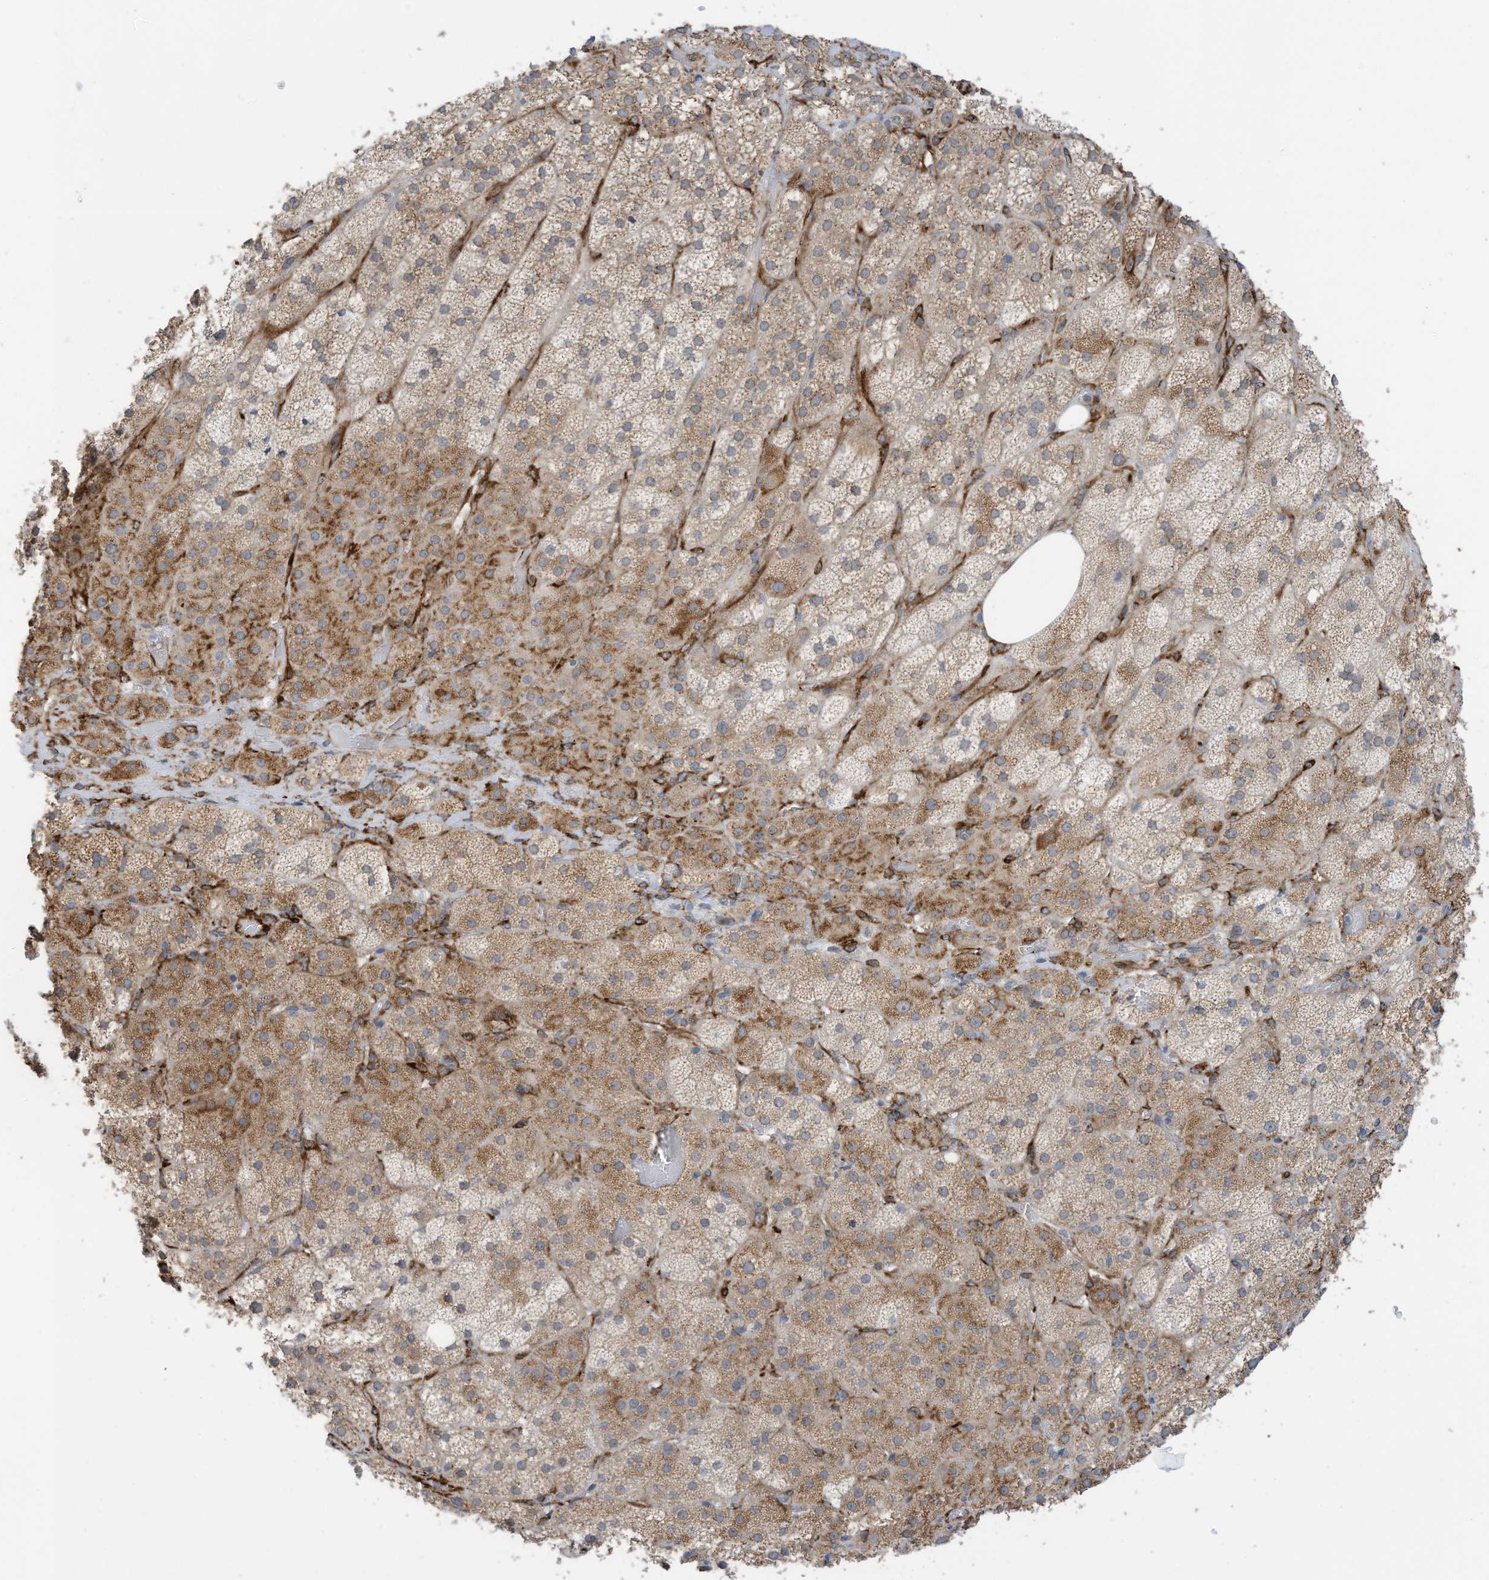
{"staining": {"intensity": "moderate", "quantity": "25%-75%", "location": "cytoplasmic/membranous"}, "tissue": "adrenal gland", "cell_type": "Glandular cells", "image_type": "normal", "snomed": [{"axis": "morphology", "description": "Normal tissue, NOS"}, {"axis": "topography", "description": "Adrenal gland"}], "caption": "A brown stain highlights moderate cytoplasmic/membranous staining of a protein in glandular cells of benign human adrenal gland. Nuclei are stained in blue.", "gene": "ZBTB45", "patient": {"sex": "male", "age": 57}}